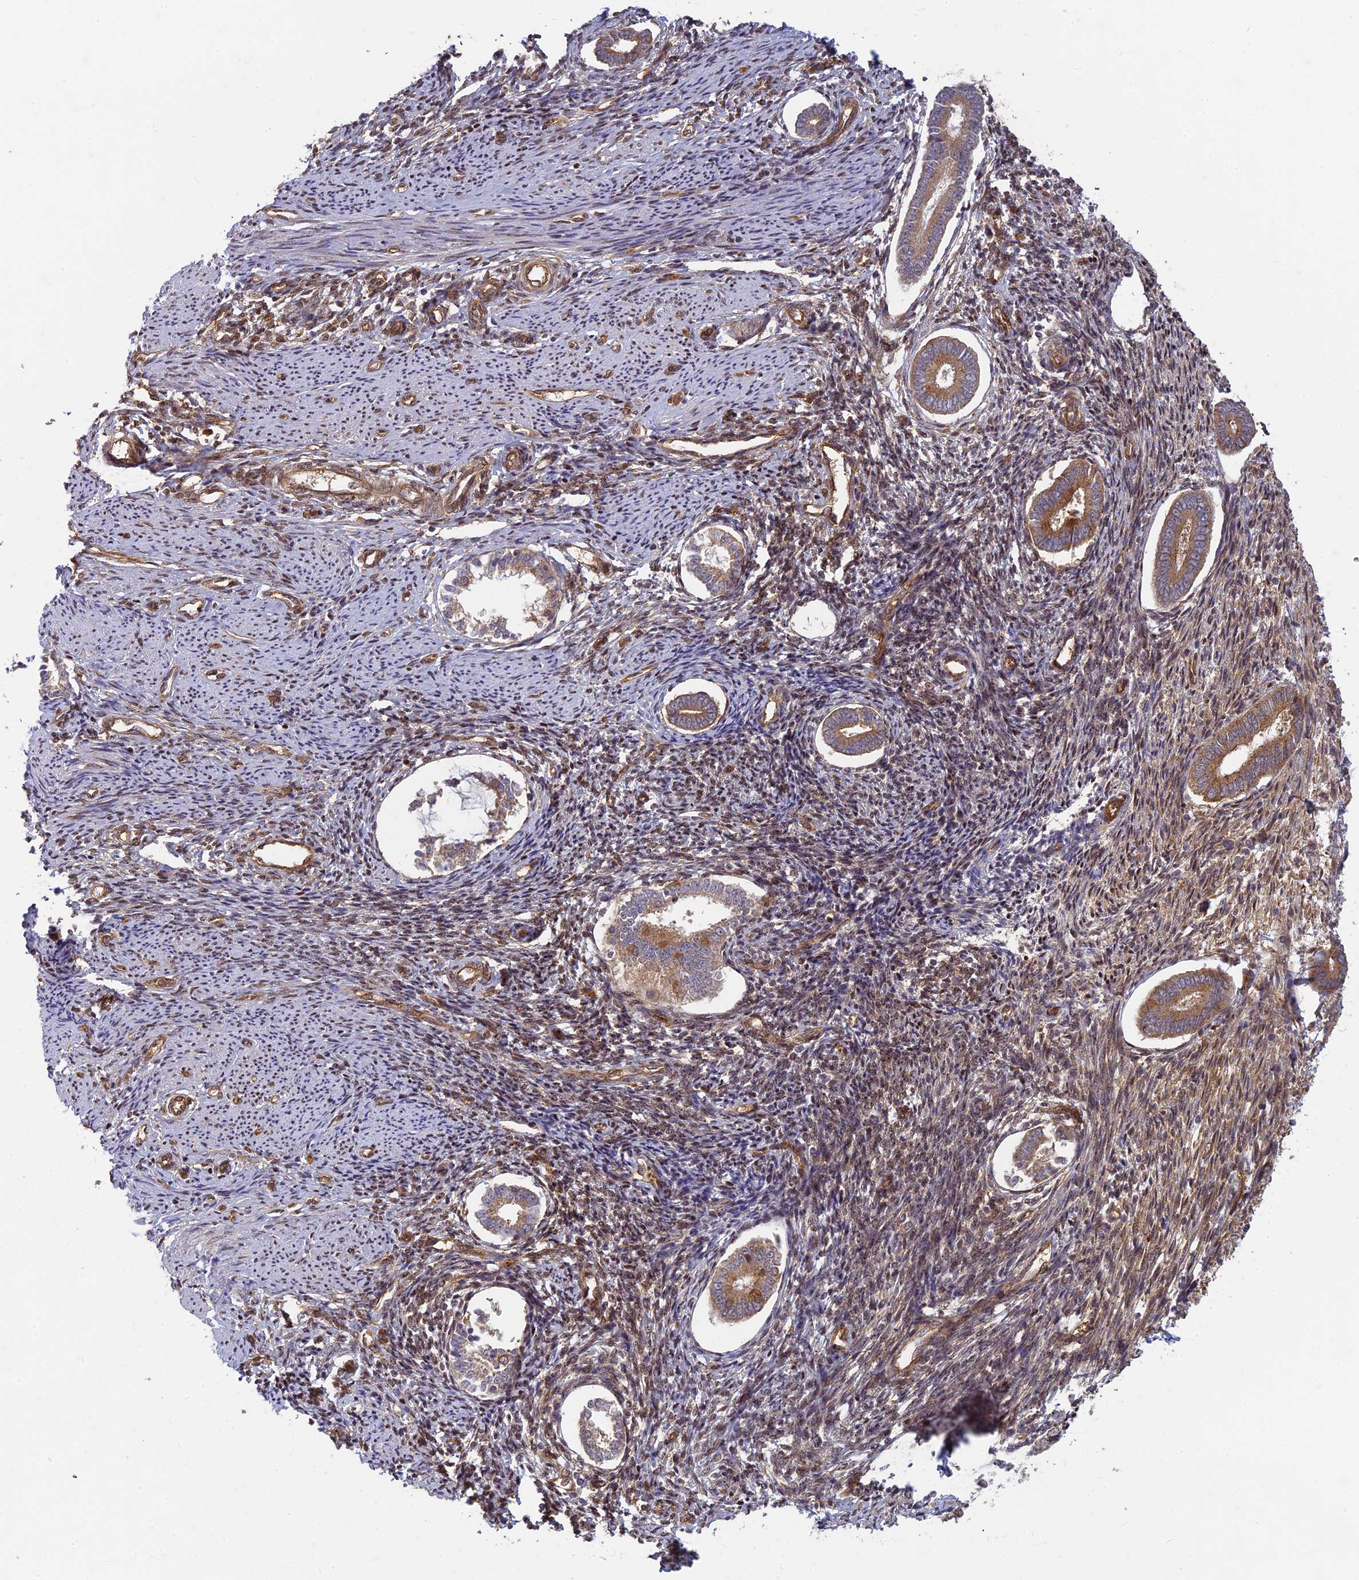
{"staining": {"intensity": "strong", "quantity": "25%-75%", "location": "cytoplasmic/membranous"}, "tissue": "endometrium", "cell_type": "Cells in endometrial stroma", "image_type": "normal", "snomed": [{"axis": "morphology", "description": "Normal tissue, NOS"}, {"axis": "topography", "description": "Endometrium"}], "caption": "A brown stain labels strong cytoplasmic/membranous positivity of a protein in cells in endometrial stroma of normal endometrium. The staining is performed using DAB (3,3'-diaminobenzidine) brown chromogen to label protein expression. The nuclei are counter-stained blue using hematoxylin.", "gene": "TCF25", "patient": {"sex": "female", "age": 56}}